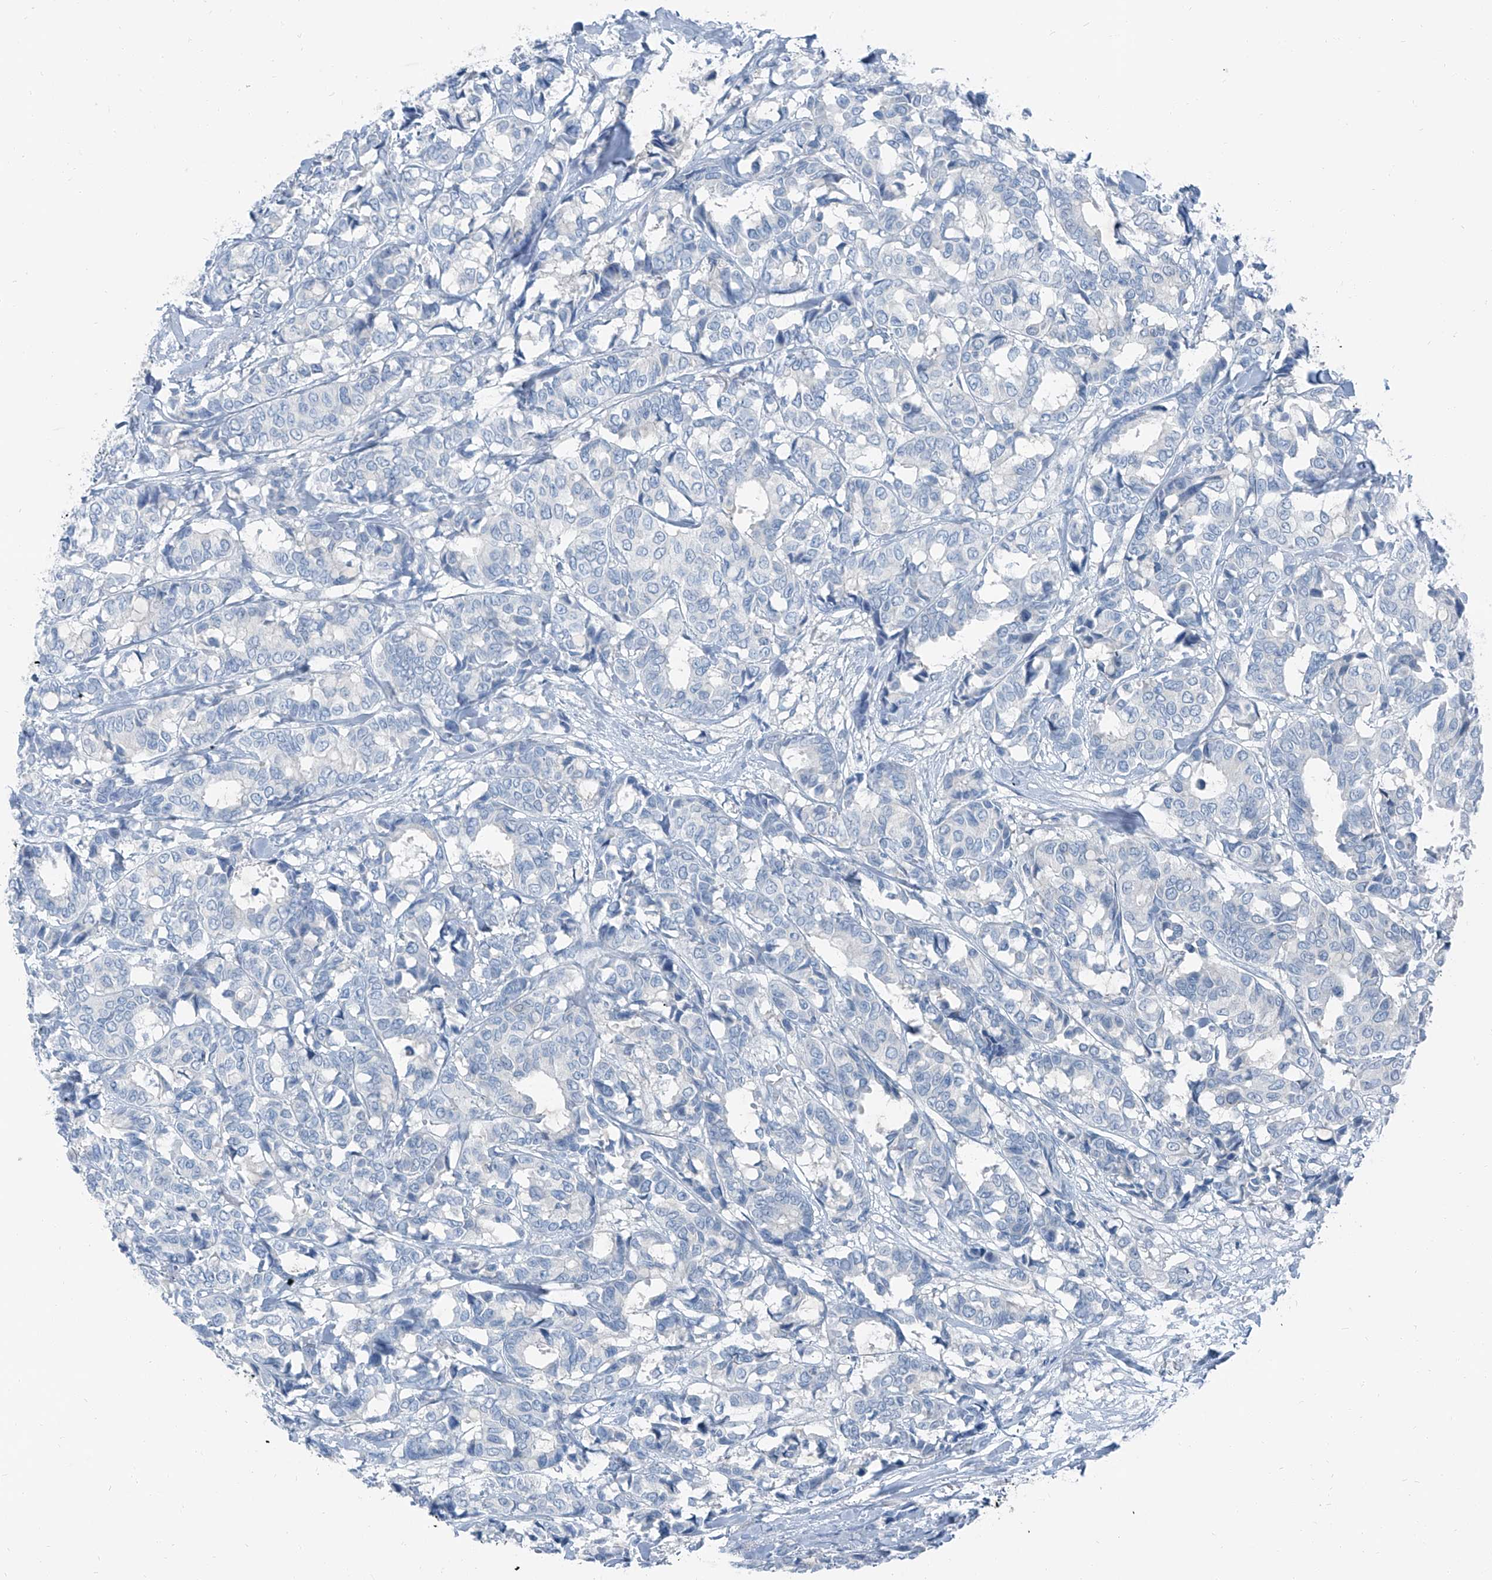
{"staining": {"intensity": "negative", "quantity": "none", "location": "none"}, "tissue": "breast cancer", "cell_type": "Tumor cells", "image_type": "cancer", "snomed": [{"axis": "morphology", "description": "Duct carcinoma"}, {"axis": "topography", "description": "Breast"}], "caption": "A histopathology image of human breast cancer (invasive ductal carcinoma) is negative for staining in tumor cells.", "gene": "RGN", "patient": {"sex": "female", "age": 87}}